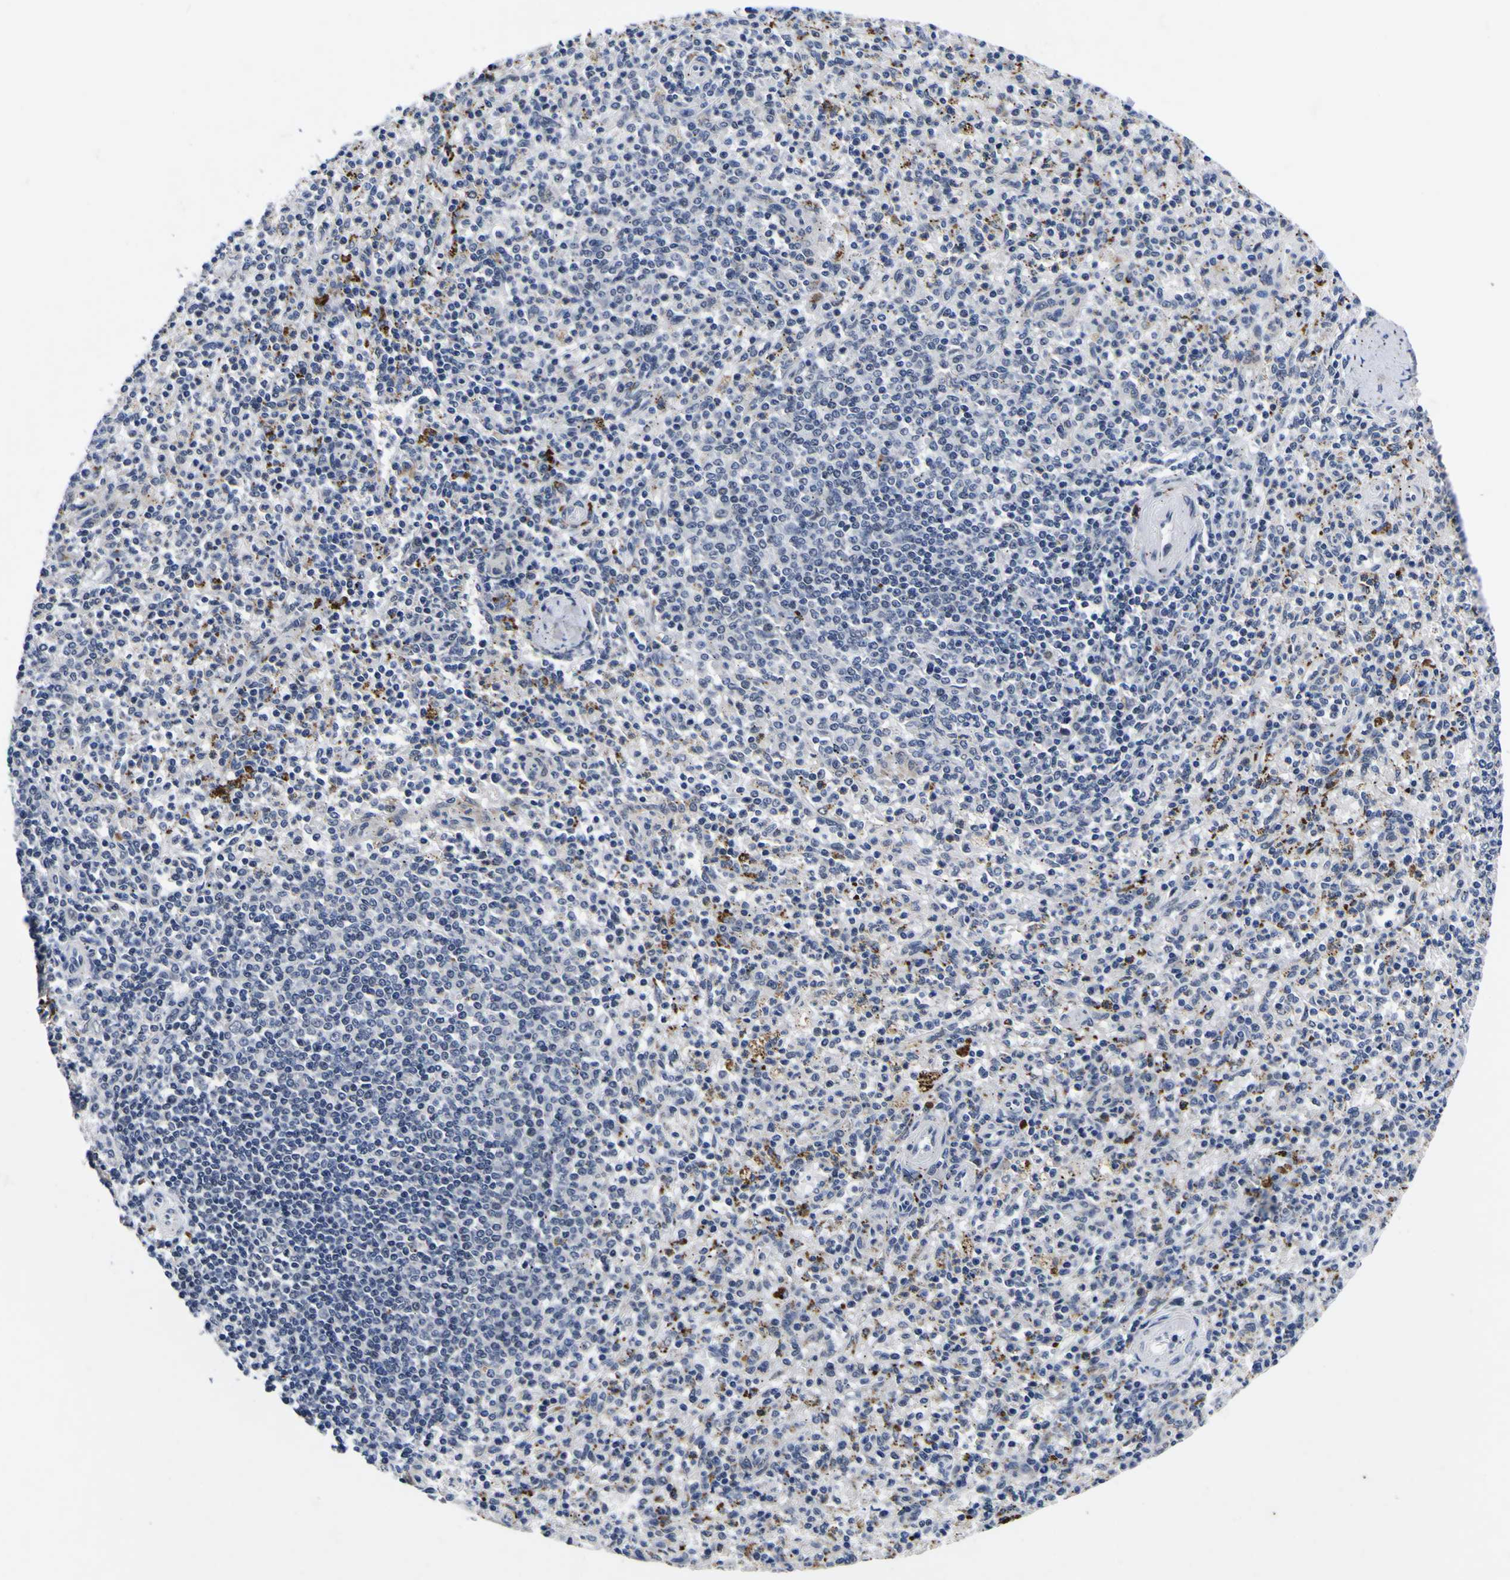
{"staining": {"intensity": "moderate", "quantity": "<25%", "location": "cytoplasmic/membranous"}, "tissue": "spleen", "cell_type": "Cells in red pulp", "image_type": "normal", "snomed": [{"axis": "morphology", "description": "Normal tissue, NOS"}, {"axis": "topography", "description": "Spleen"}], "caption": "This image demonstrates immunohistochemistry staining of benign spleen, with low moderate cytoplasmic/membranous staining in about <25% of cells in red pulp.", "gene": "IGFLR1", "patient": {"sex": "male", "age": 72}}